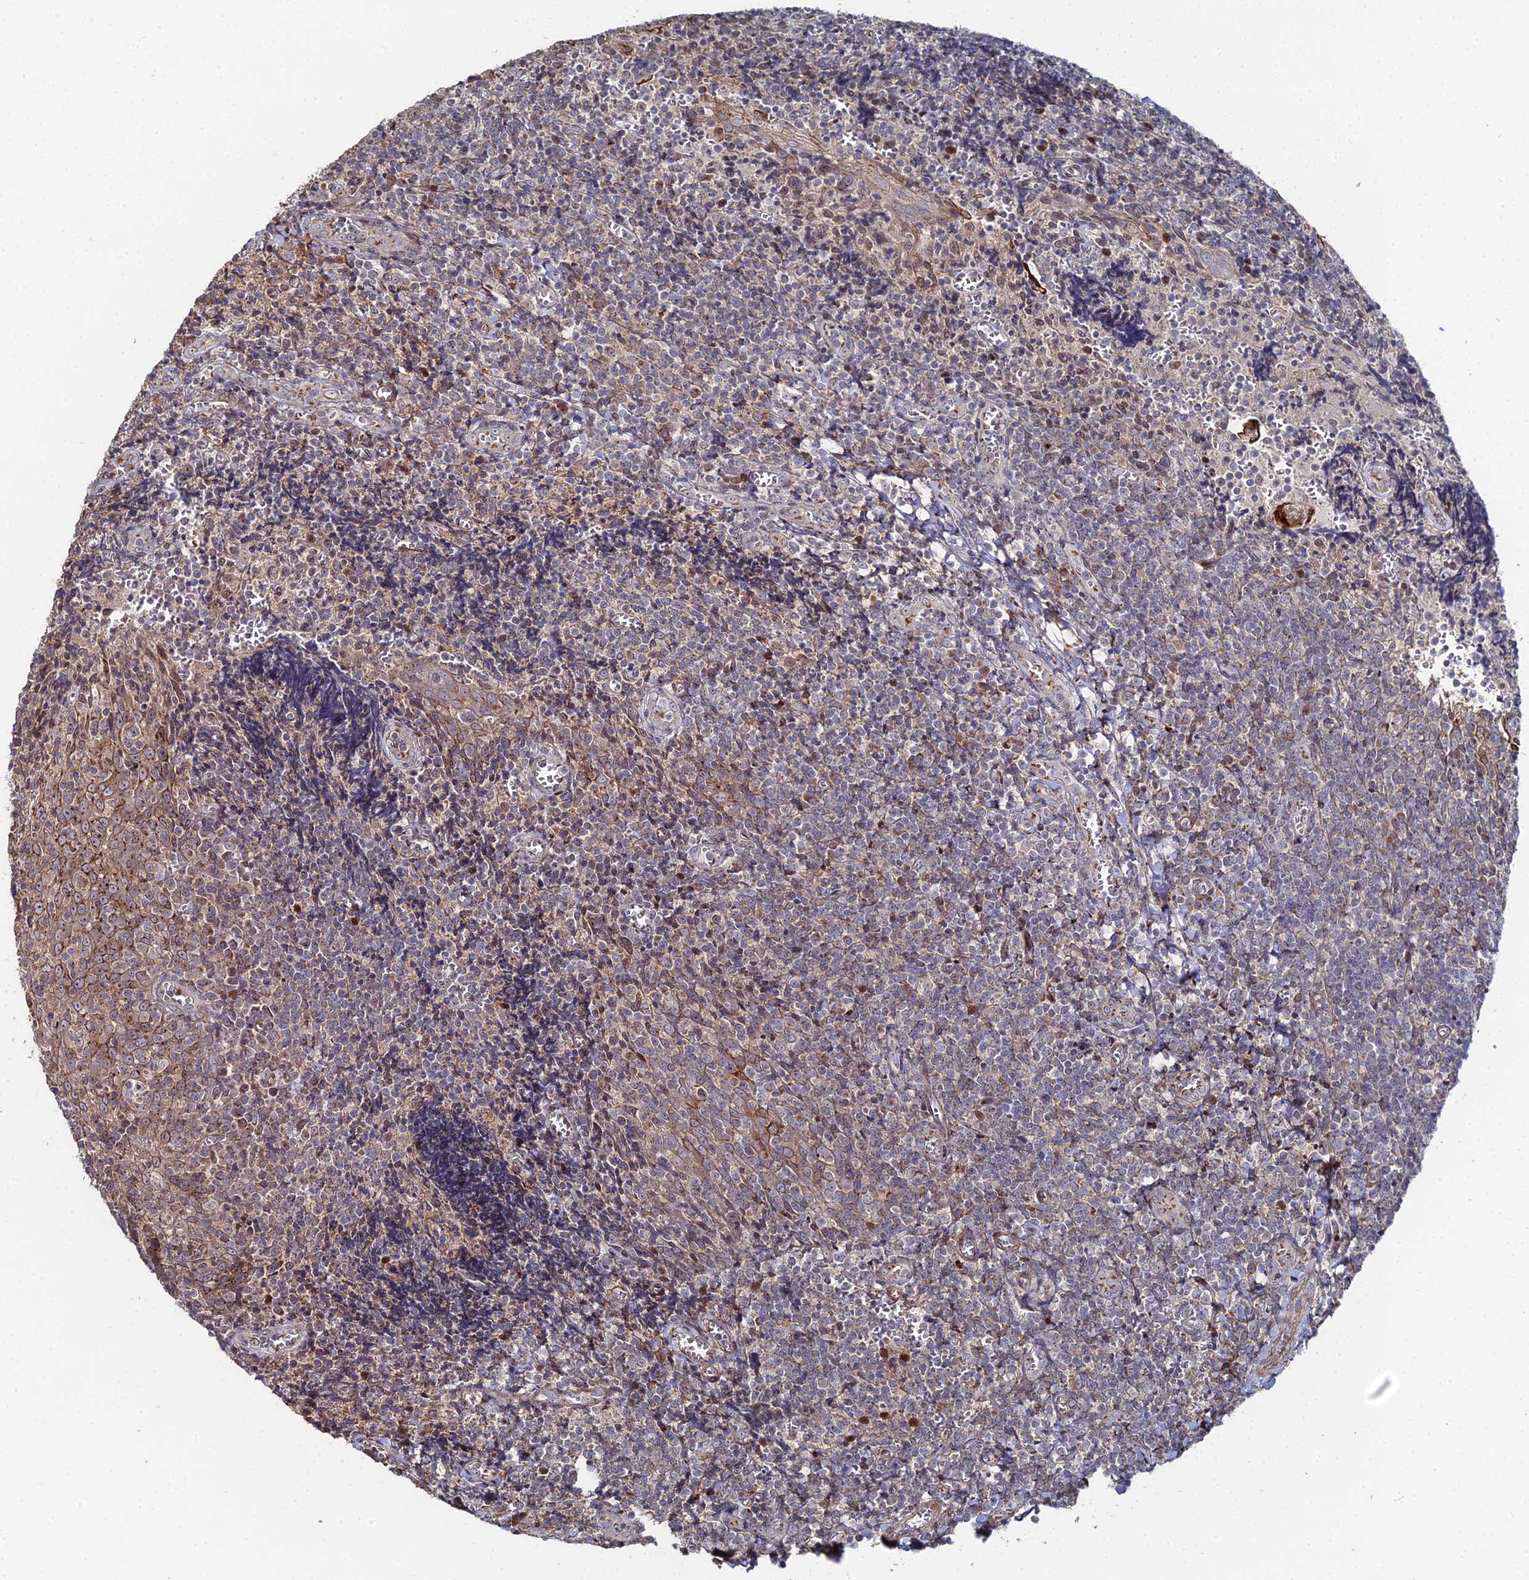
{"staining": {"intensity": "moderate", "quantity": ">75%", "location": "cytoplasmic/membranous"}, "tissue": "tonsil", "cell_type": "Germinal center cells", "image_type": "normal", "snomed": [{"axis": "morphology", "description": "Normal tissue, NOS"}, {"axis": "topography", "description": "Tonsil"}], "caption": "Tonsil stained with IHC reveals moderate cytoplasmic/membranous staining in about >75% of germinal center cells. Using DAB (brown) and hematoxylin (blue) stains, captured at high magnification using brightfield microscopy.", "gene": "SGMS1", "patient": {"sex": "male", "age": 27}}